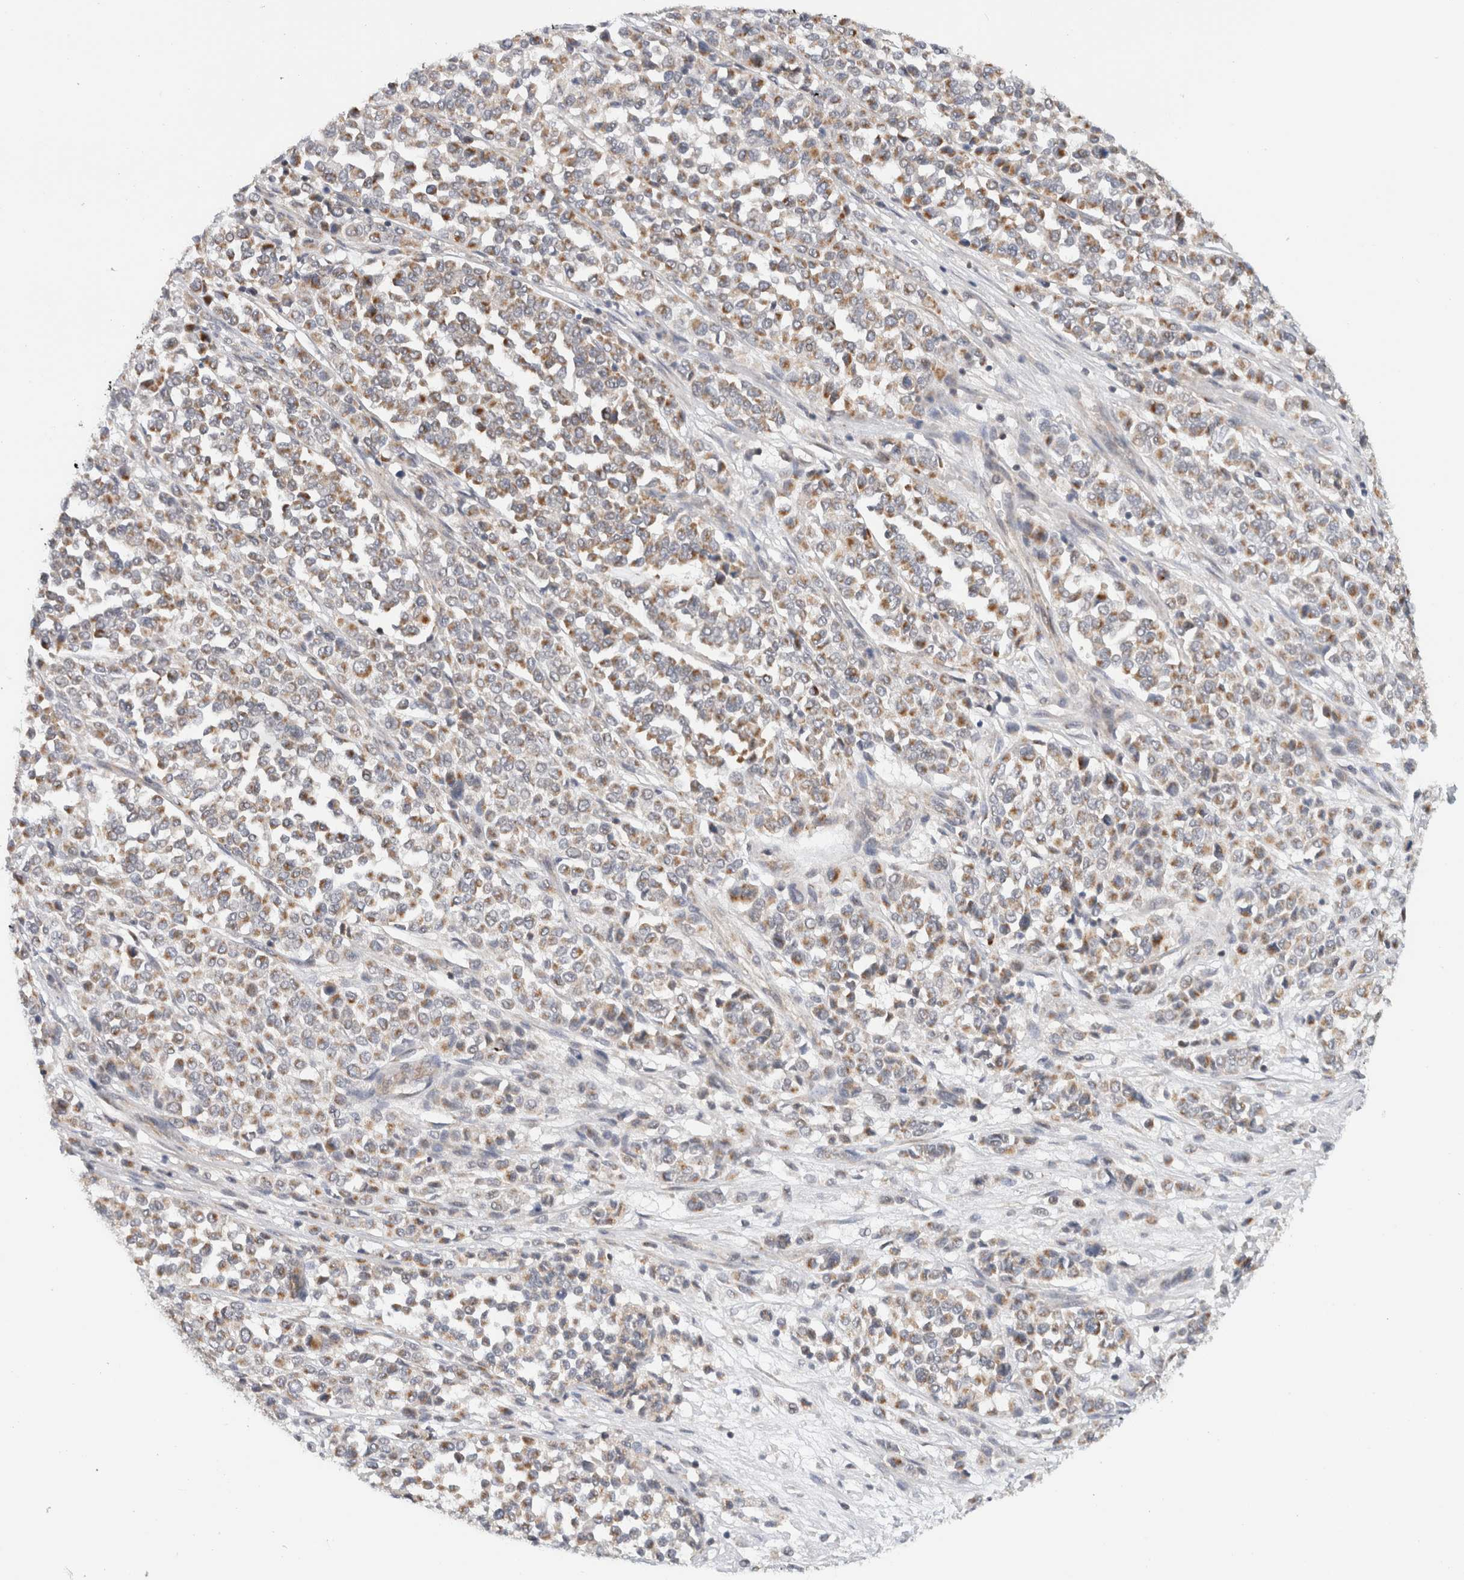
{"staining": {"intensity": "moderate", "quantity": ">75%", "location": "cytoplasmic/membranous"}, "tissue": "melanoma", "cell_type": "Tumor cells", "image_type": "cancer", "snomed": [{"axis": "morphology", "description": "Malignant melanoma, Metastatic site"}, {"axis": "topography", "description": "Pancreas"}], "caption": "An immunohistochemistry image of tumor tissue is shown. Protein staining in brown highlights moderate cytoplasmic/membranous positivity in malignant melanoma (metastatic site) within tumor cells.", "gene": "CMC2", "patient": {"sex": "female", "age": 30}}